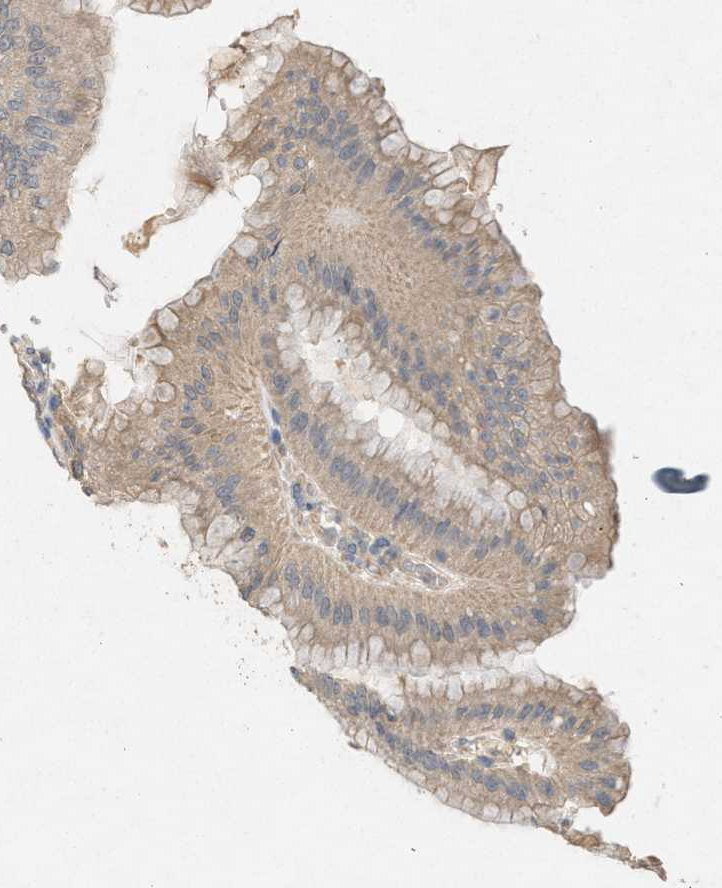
{"staining": {"intensity": "weak", "quantity": ">75%", "location": "cytoplasmic/membranous"}, "tissue": "stomach", "cell_type": "Glandular cells", "image_type": "normal", "snomed": [{"axis": "morphology", "description": "Normal tissue, NOS"}, {"axis": "topography", "description": "Stomach, lower"}], "caption": "Immunohistochemical staining of normal human stomach shows weak cytoplasmic/membranous protein positivity in about >75% of glandular cells.", "gene": "DCAF7", "patient": {"sex": "male", "age": 71}}